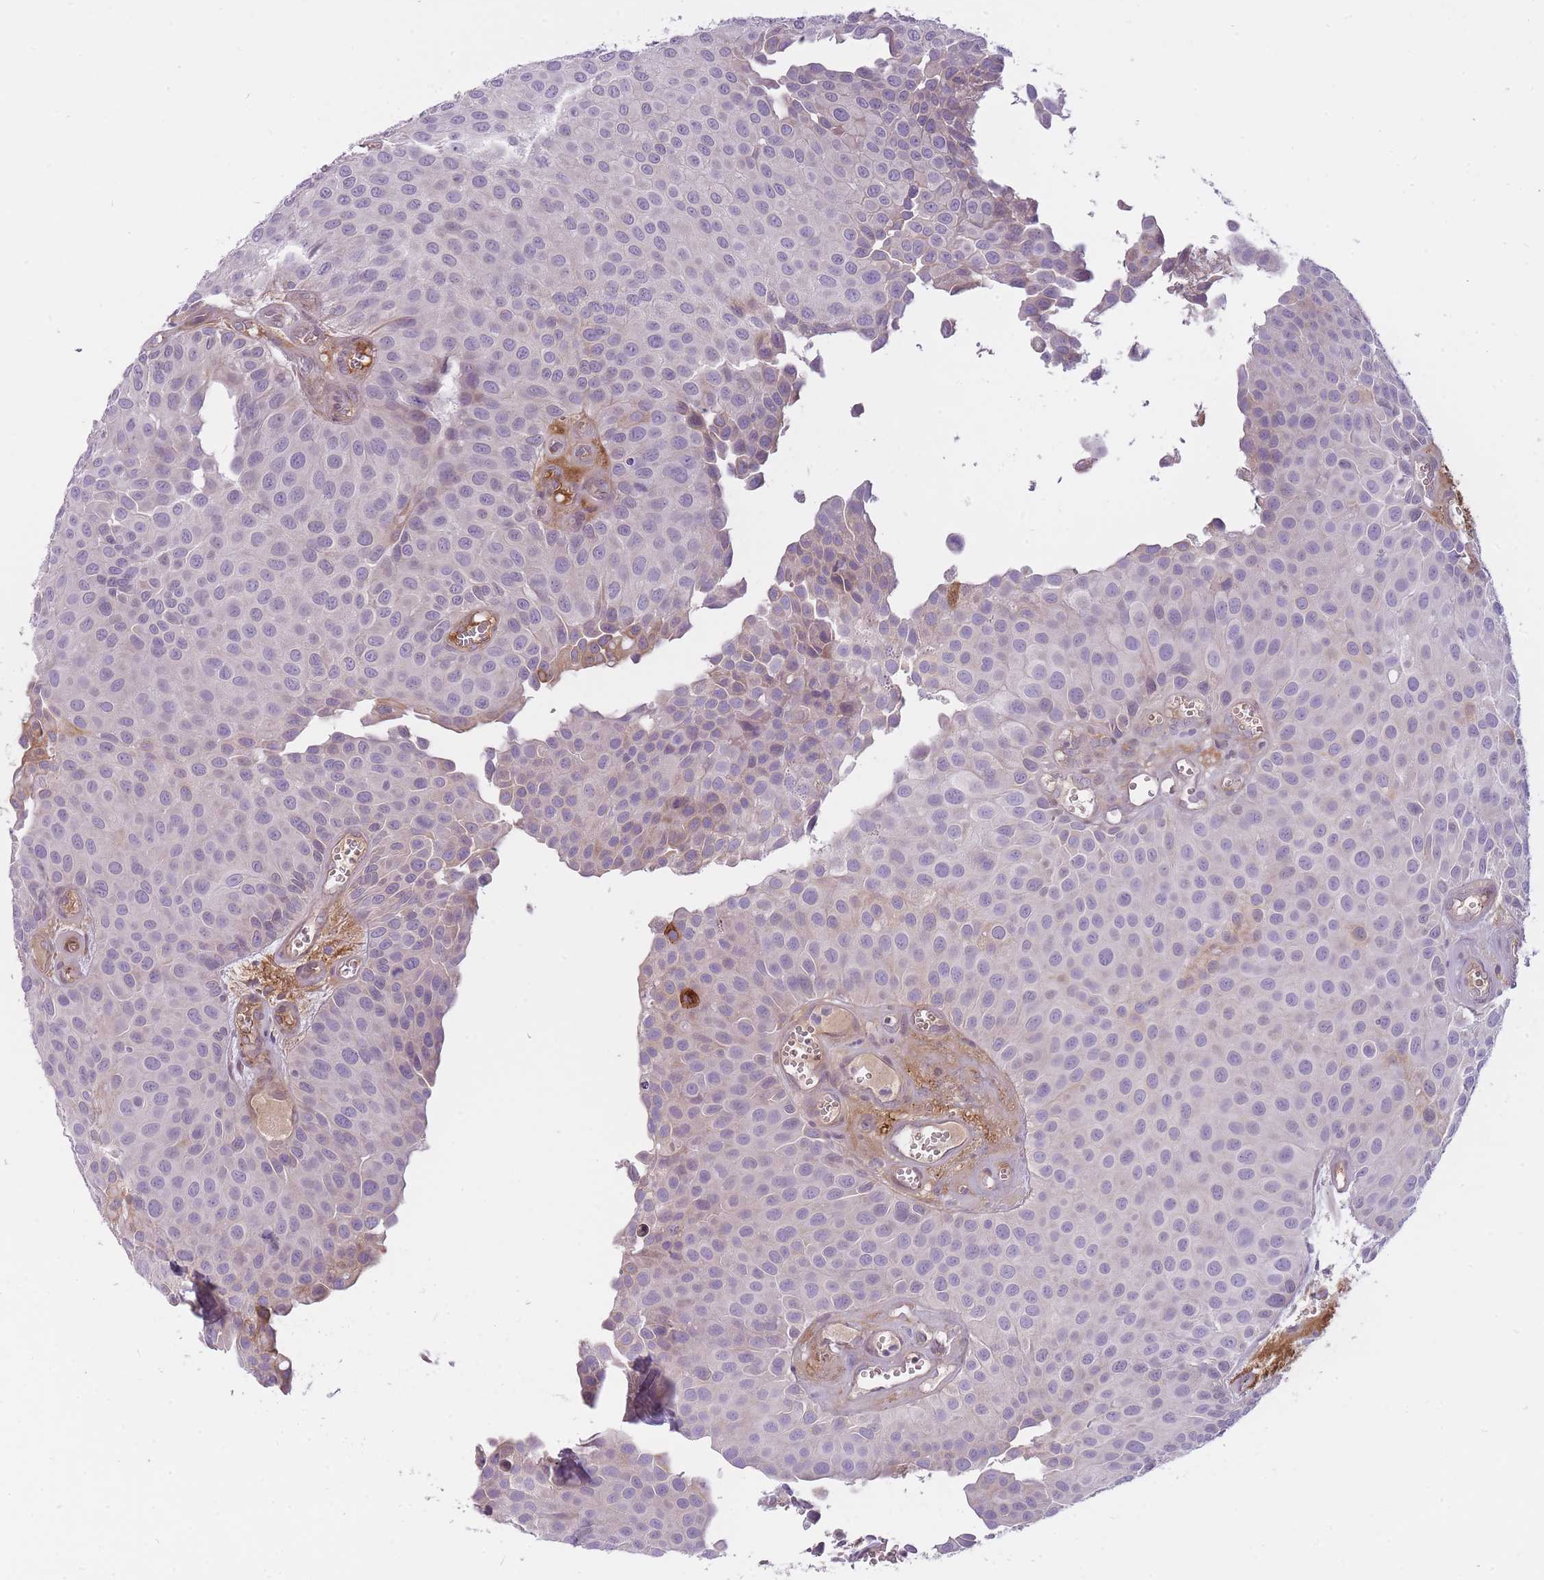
{"staining": {"intensity": "negative", "quantity": "none", "location": "none"}, "tissue": "urothelial cancer", "cell_type": "Tumor cells", "image_type": "cancer", "snomed": [{"axis": "morphology", "description": "Urothelial carcinoma, Low grade"}, {"axis": "topography", "description": "Urinary bladder"}], "caption": "Human low-grade urothelial carcinoma stained for a protein using immunohistochemistry demonstrates no staining in tumor cells.", "gene": "PGRMC2", "patient": {"sex": "male", "age": 88}}